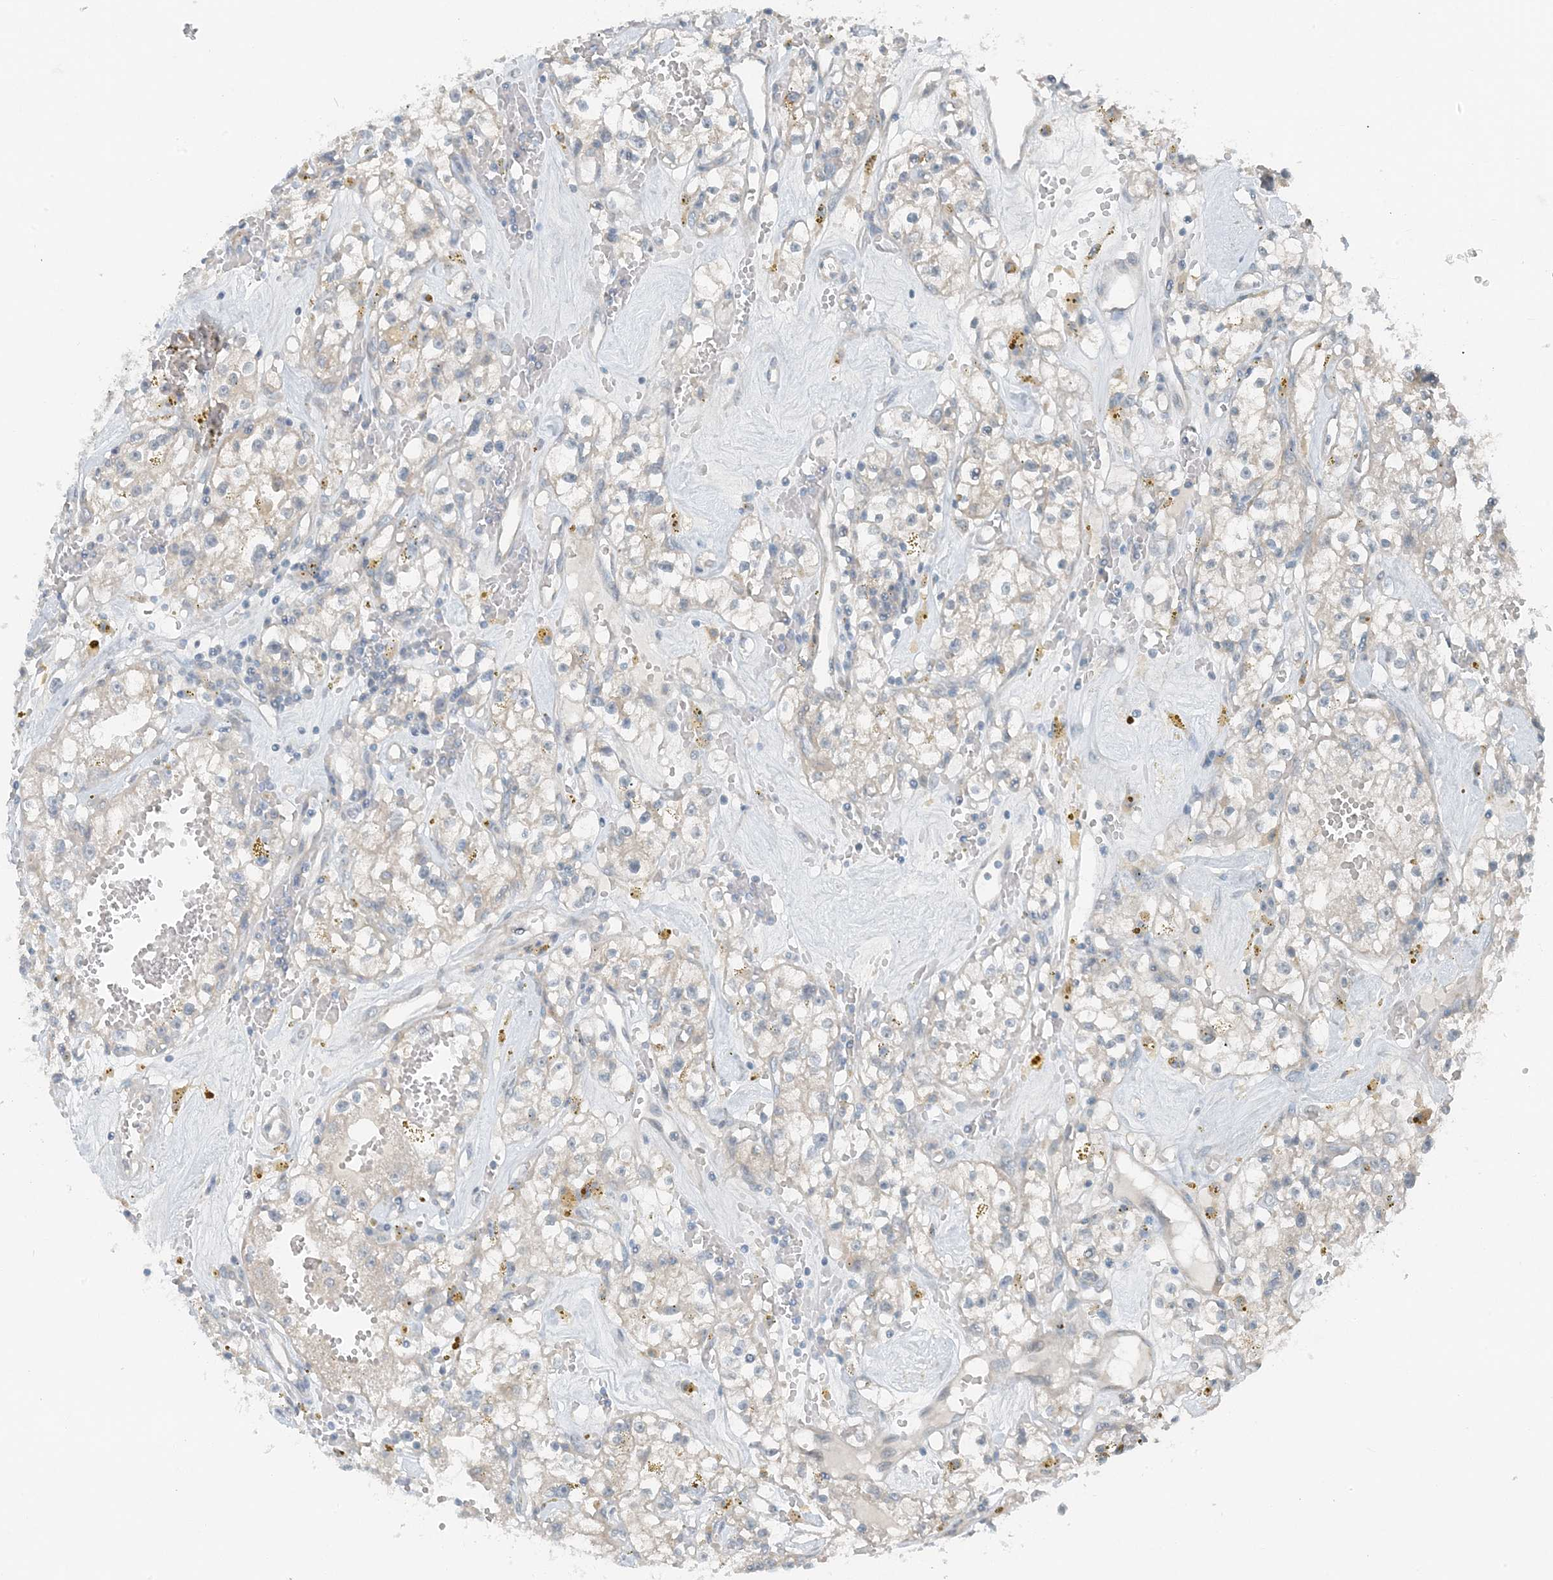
{"staining": {"intensity": "negative", "quantity": "none", "location": "none"}, "tissue": "renal cancer", "cell_type": "Tumor cells", "image_type": "cancer", "snomed": [{"axis": "morphology", "description": "Adenocarcinoma, NOS"}, {"axis": "topography", "description": "Kidney"}], "caption": "Immunohistochemistry (IHC) histopathology image of neoplastic tissue: human renal cancer (adenocarcinoma) stained with DAB exhibits no significant protein staining in tumor cells.", "gene": "MITD1", "patient": {"sex": "male", "age": 56}}